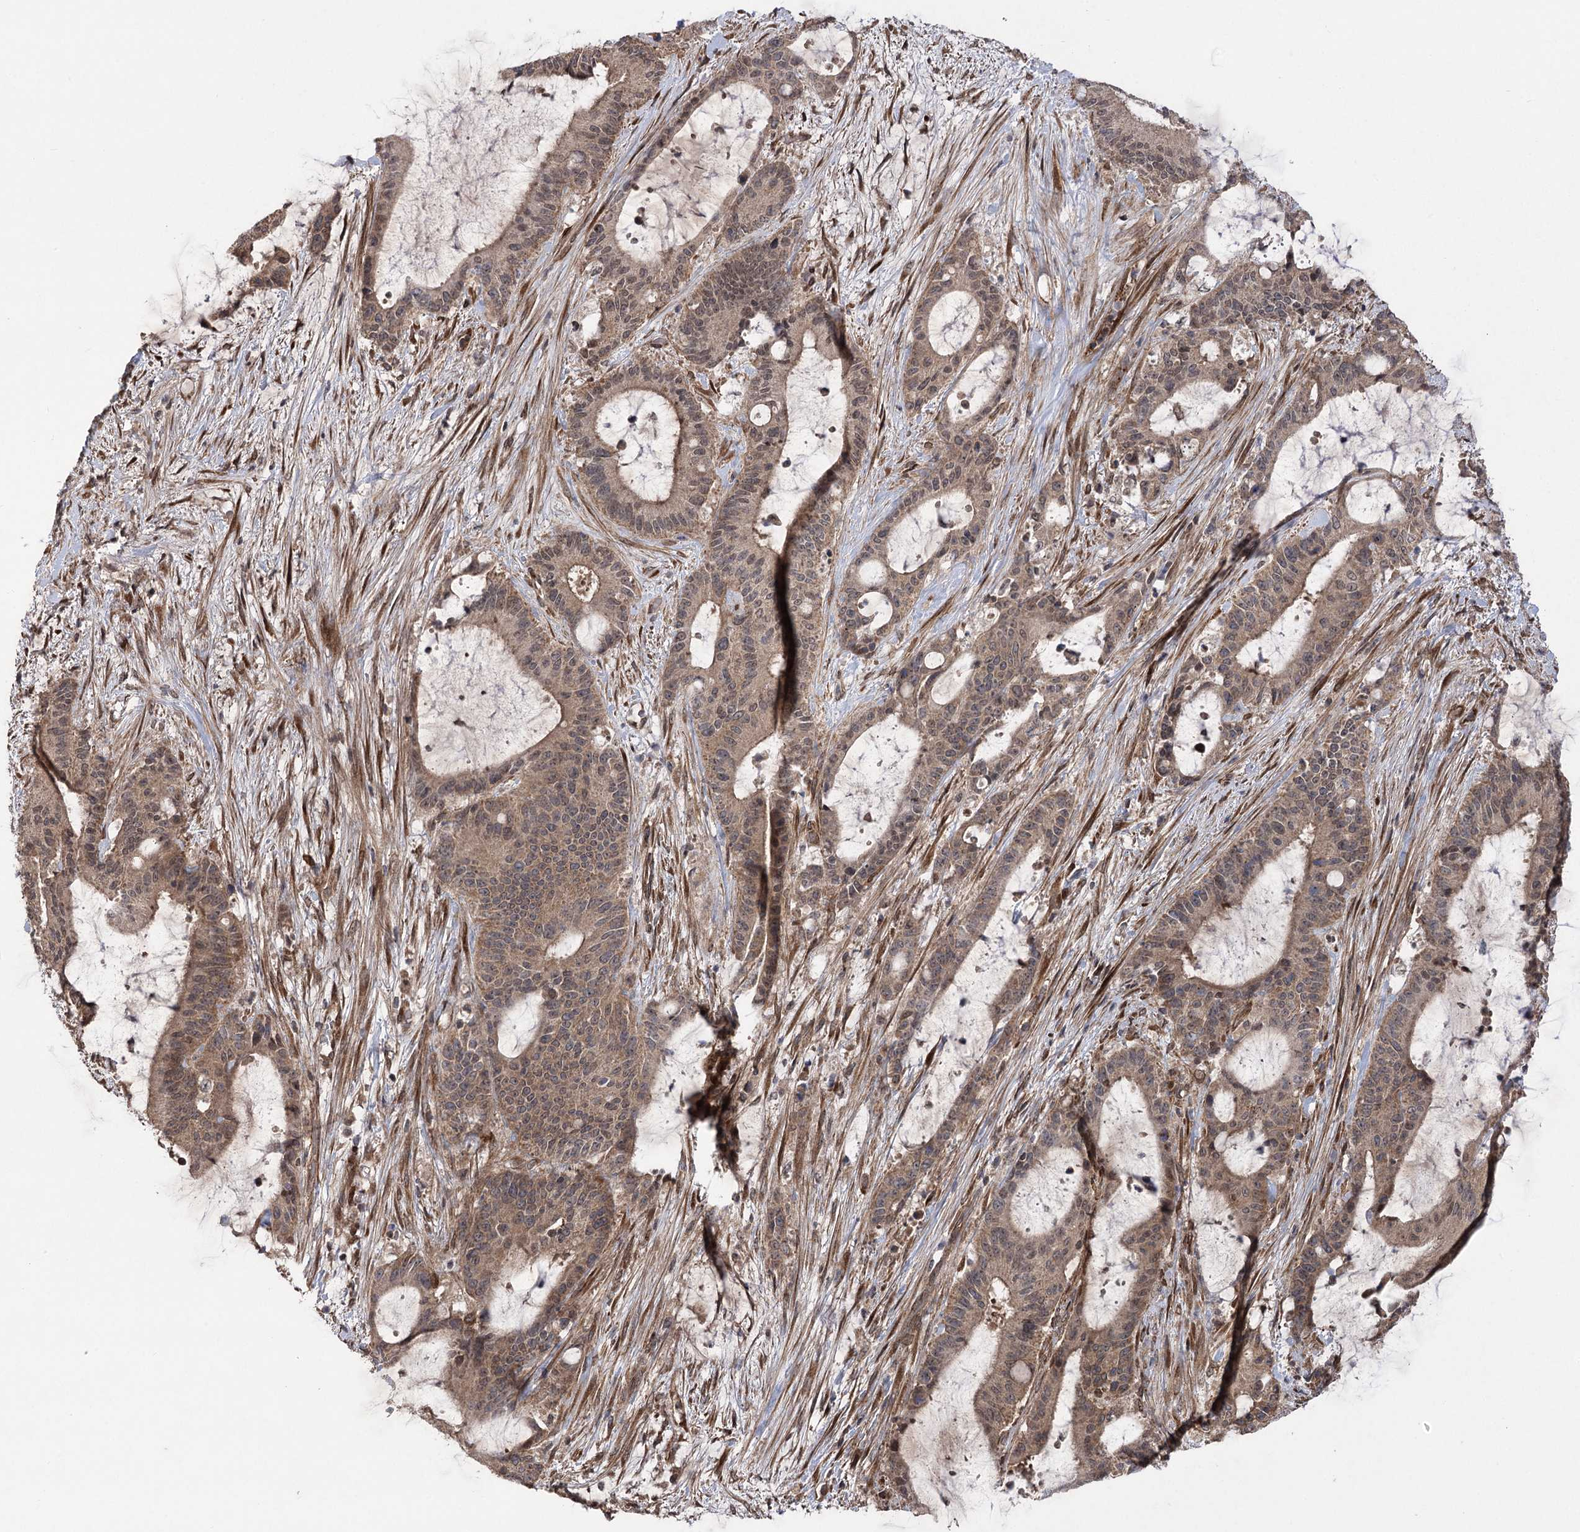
{"staining": {"intensity": "weak", "quantity": "25%-75%", "location": "cytoplasmic/membranous,nuclear"}, "tissue": "liver cancer", "cell_type": "Tumor cells", "image_type": "cancer", "snomed": [{"axis": "morphology", "description": "Normal tissue, NOS"}, {"axis": "morphology", "description": "Cholangiocarcinoma"}, {"axis": "topography", "description": "Liver"}, {"axis": "topography", "description": "Peripheral nerve tissue"}], "caption": "High-magnification brightfield microscopy of liver cancer (cholangiocarcinoma) stained with DAB (3,3'-diaminobenzidine) (brown) and counterstained with hematoxylin (blue). tumor cells exhibit weak cytoplasmic/membranous and nuclear positivity is seen in approximately25%-75% of cells.", "gene": "TENM2", "patient": {"sex": "female", "age": 73}}